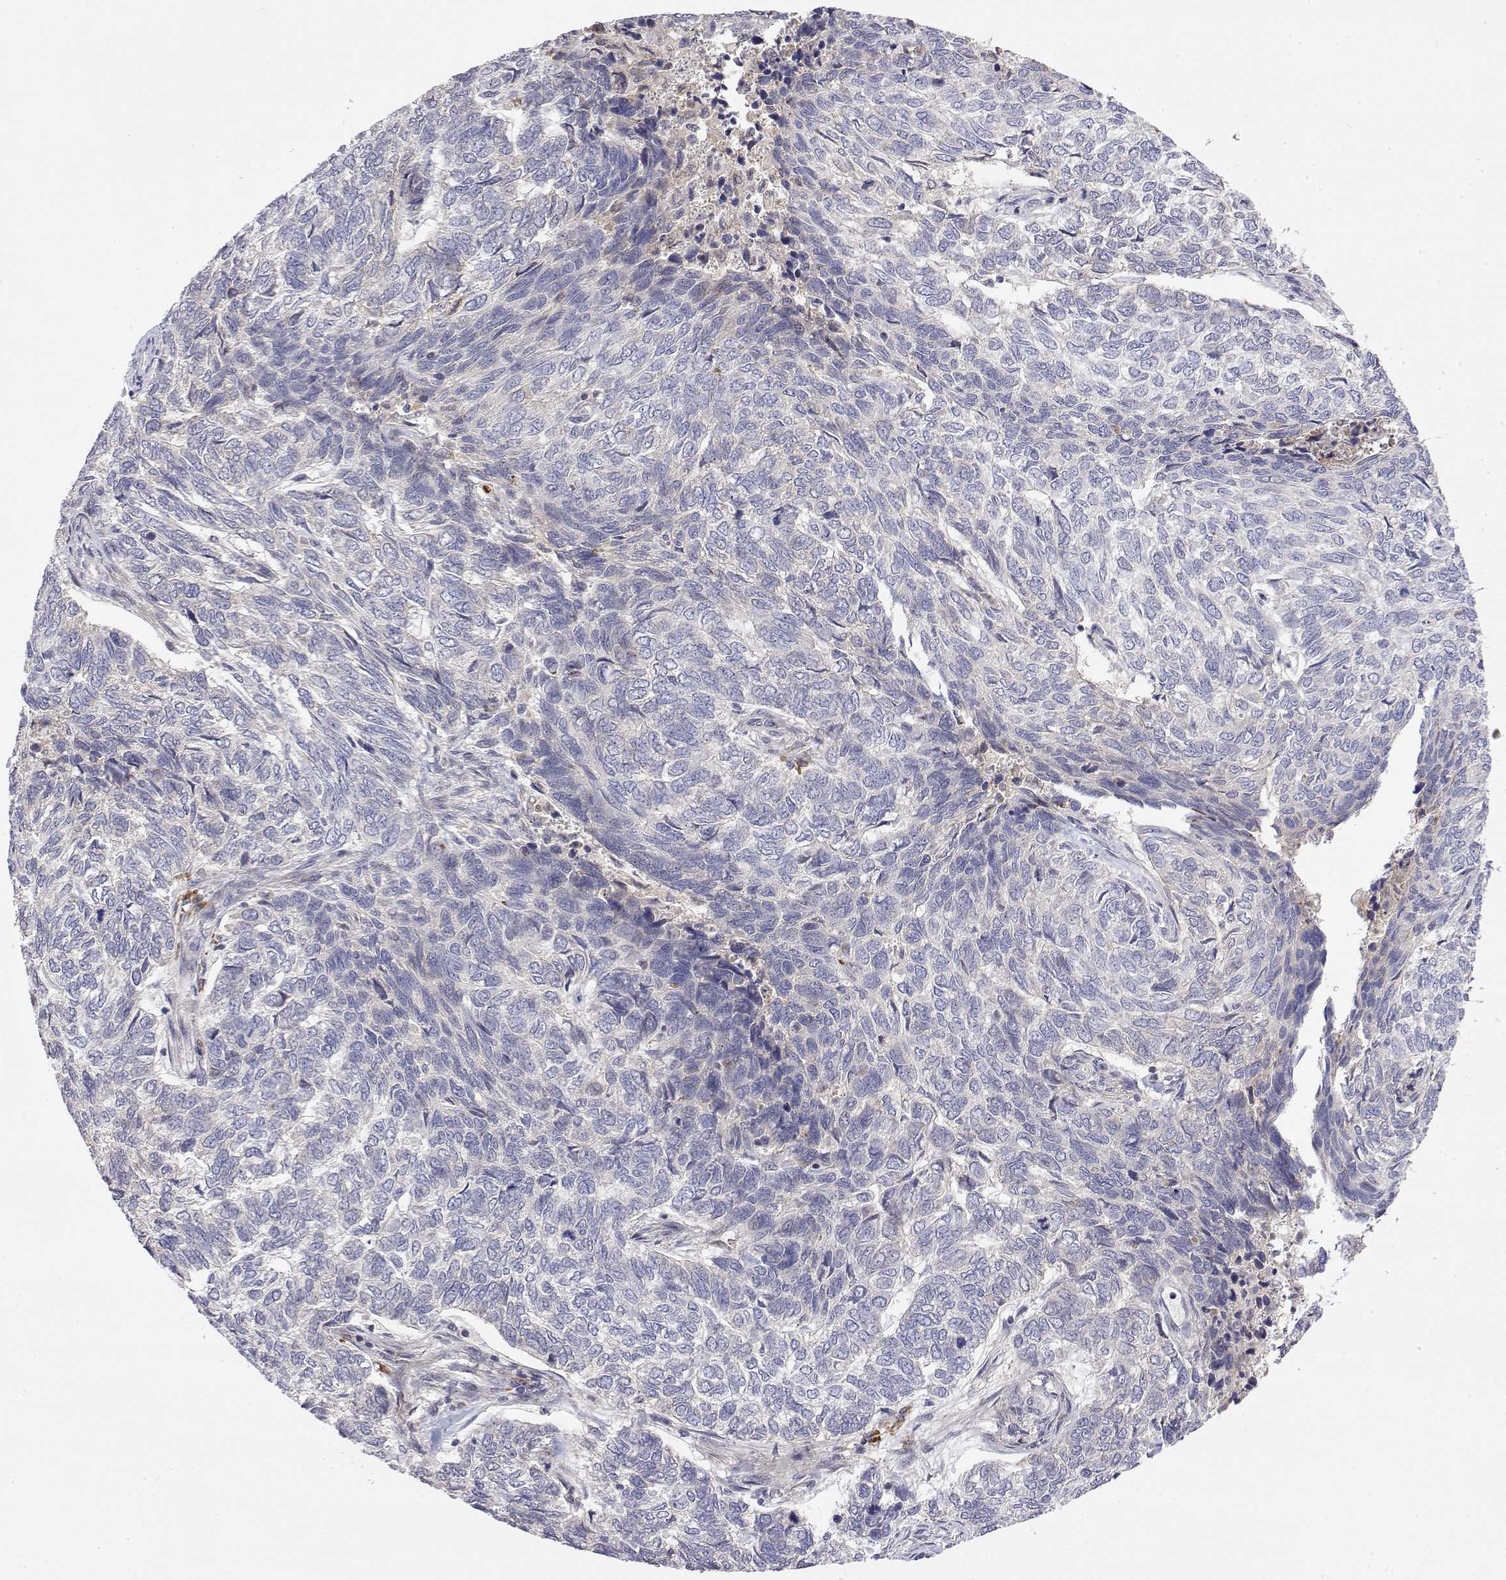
{"staining": {"intensity": "negative", "quantity": "none", "location": "none"}, "tissue": "skin cancer", "cell_type": "Tumor cells", "image_type": "cancer", "snomed": [{"axis": "morphology", "description": "Basal cell carcinoma"}, {"axis": "topography", "description": "Skin"}], "caption": "High power microscopy image of an immunohistochemistry (IHC) photomicrograph of basal cell carcinoma (skin), revealing no significant staining in tumor cells.", "gene": "IGFBP4", "patient": {"sex": "female", "age": 65}}